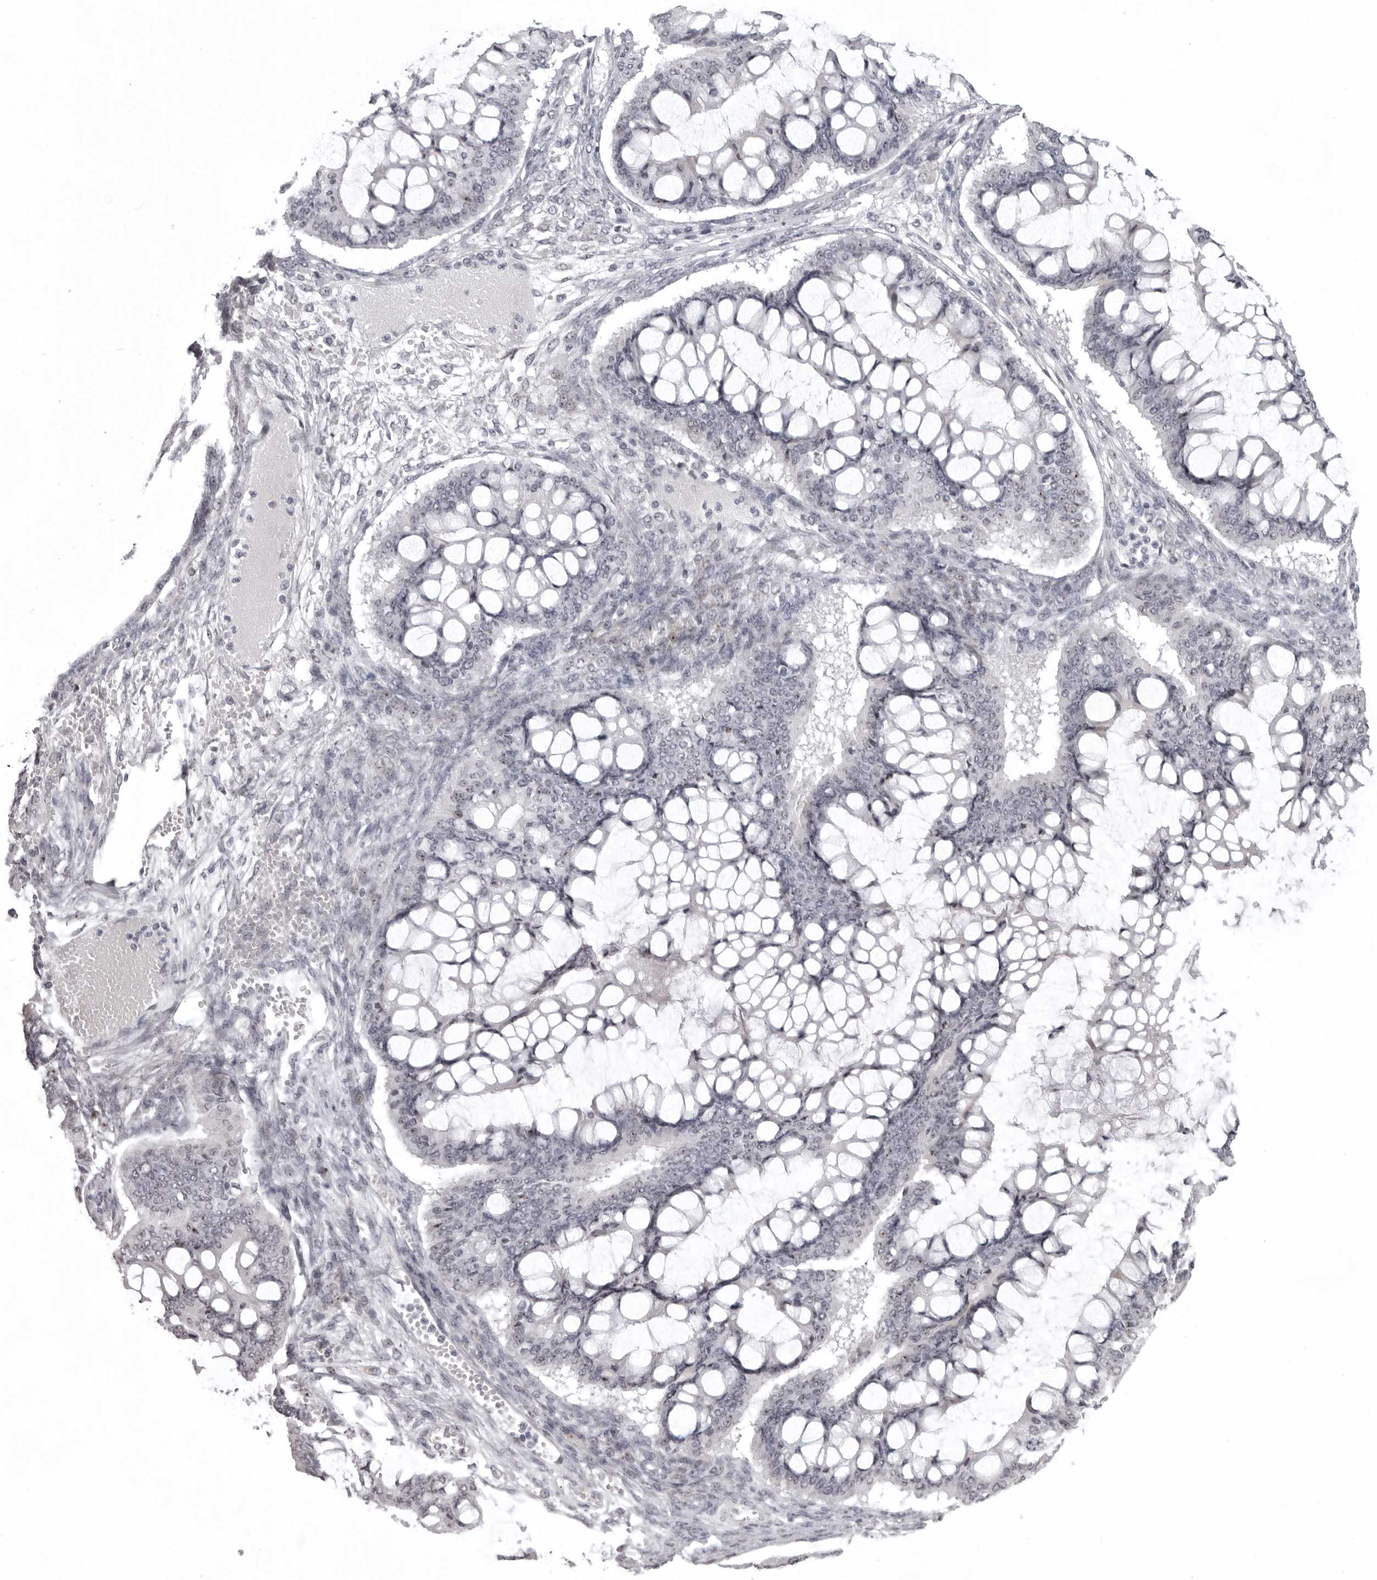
{"staining": {"intensity": "negative", "quantity": "none", "location": "none"}, "tissue": "ovarian cancer", "cell_type": "Tumor cells", "image_type": "cancer", "snomed": [{"axis": "morphology", "description": "Cystadenocarcinoma, mucinous, NOS"}, {"axis": "topography", "description": "Ovary"}], "caption": "High magnification brightfield microscopy of ovarian mucinous cystadenocarcinoma stained with DAB (3,3'-diaminobenzidine) (brown) and counterstained with hematoxylin (blue): tumor cells show no significant positivity.", "gene": "HELZ", "patient": {"sex": "female", "age": 73}}